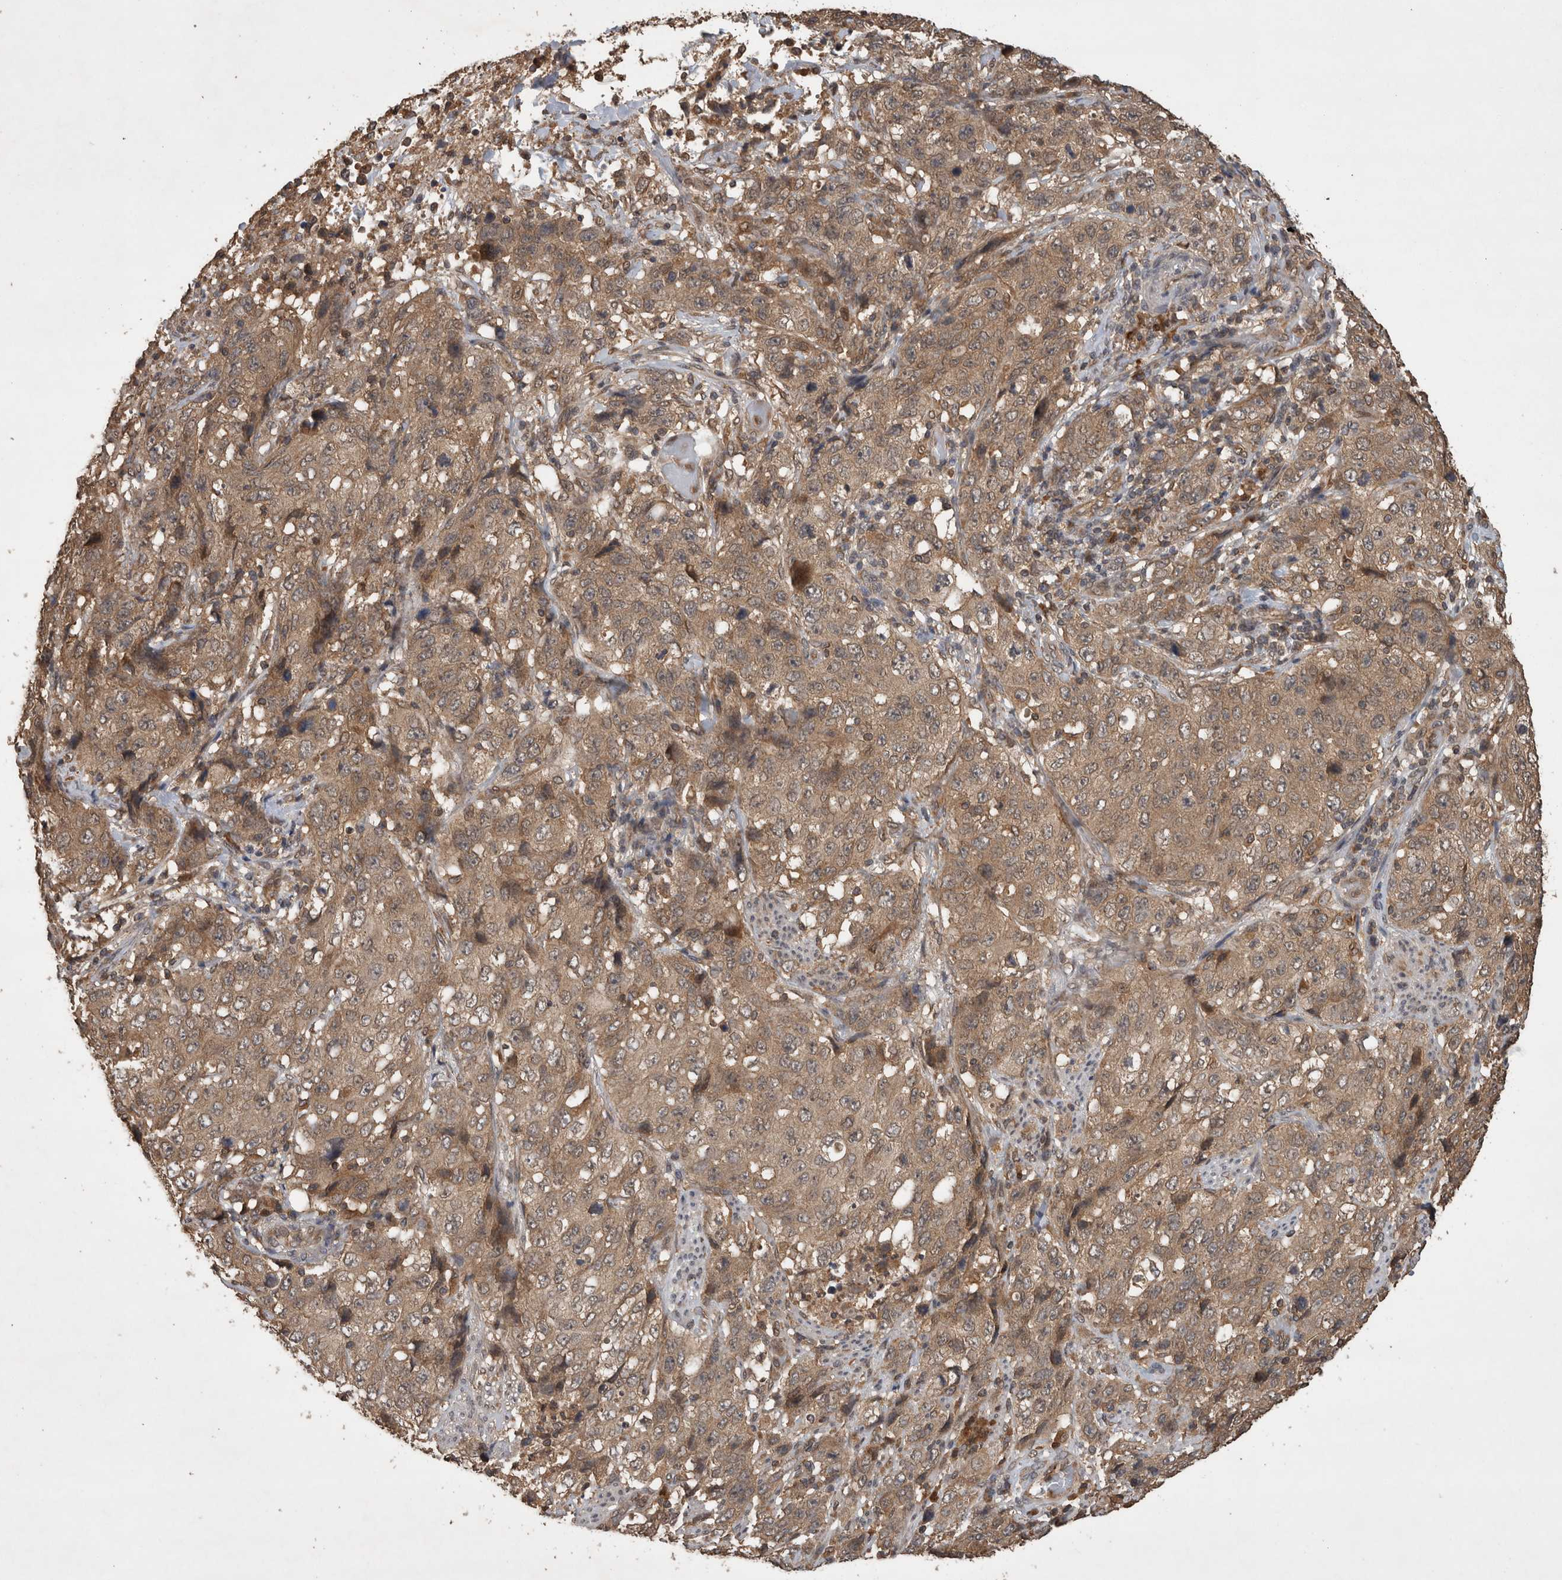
{"staining": {"intensity": "moderate", "quantity": ">75%", "location": "cytoplasmic/membranous"}, "tissue": "stomach cancer", "cell_type": "Tumor cells", "image_type": "cancer", "snomed": [{"axis": "morphology", "description": "Adenocarcinoma, NOS"}, {"axis": "topography", "description": "Stomach"}], "caption": "Protein staining of adenocarcinoma (stomach) tissue exhibits moderate cytoplasmic/membranous staining in approximately >75% of tumor cells.", "gene": "OTUD7B", "patient": {"sex": "male", "age": 48}}